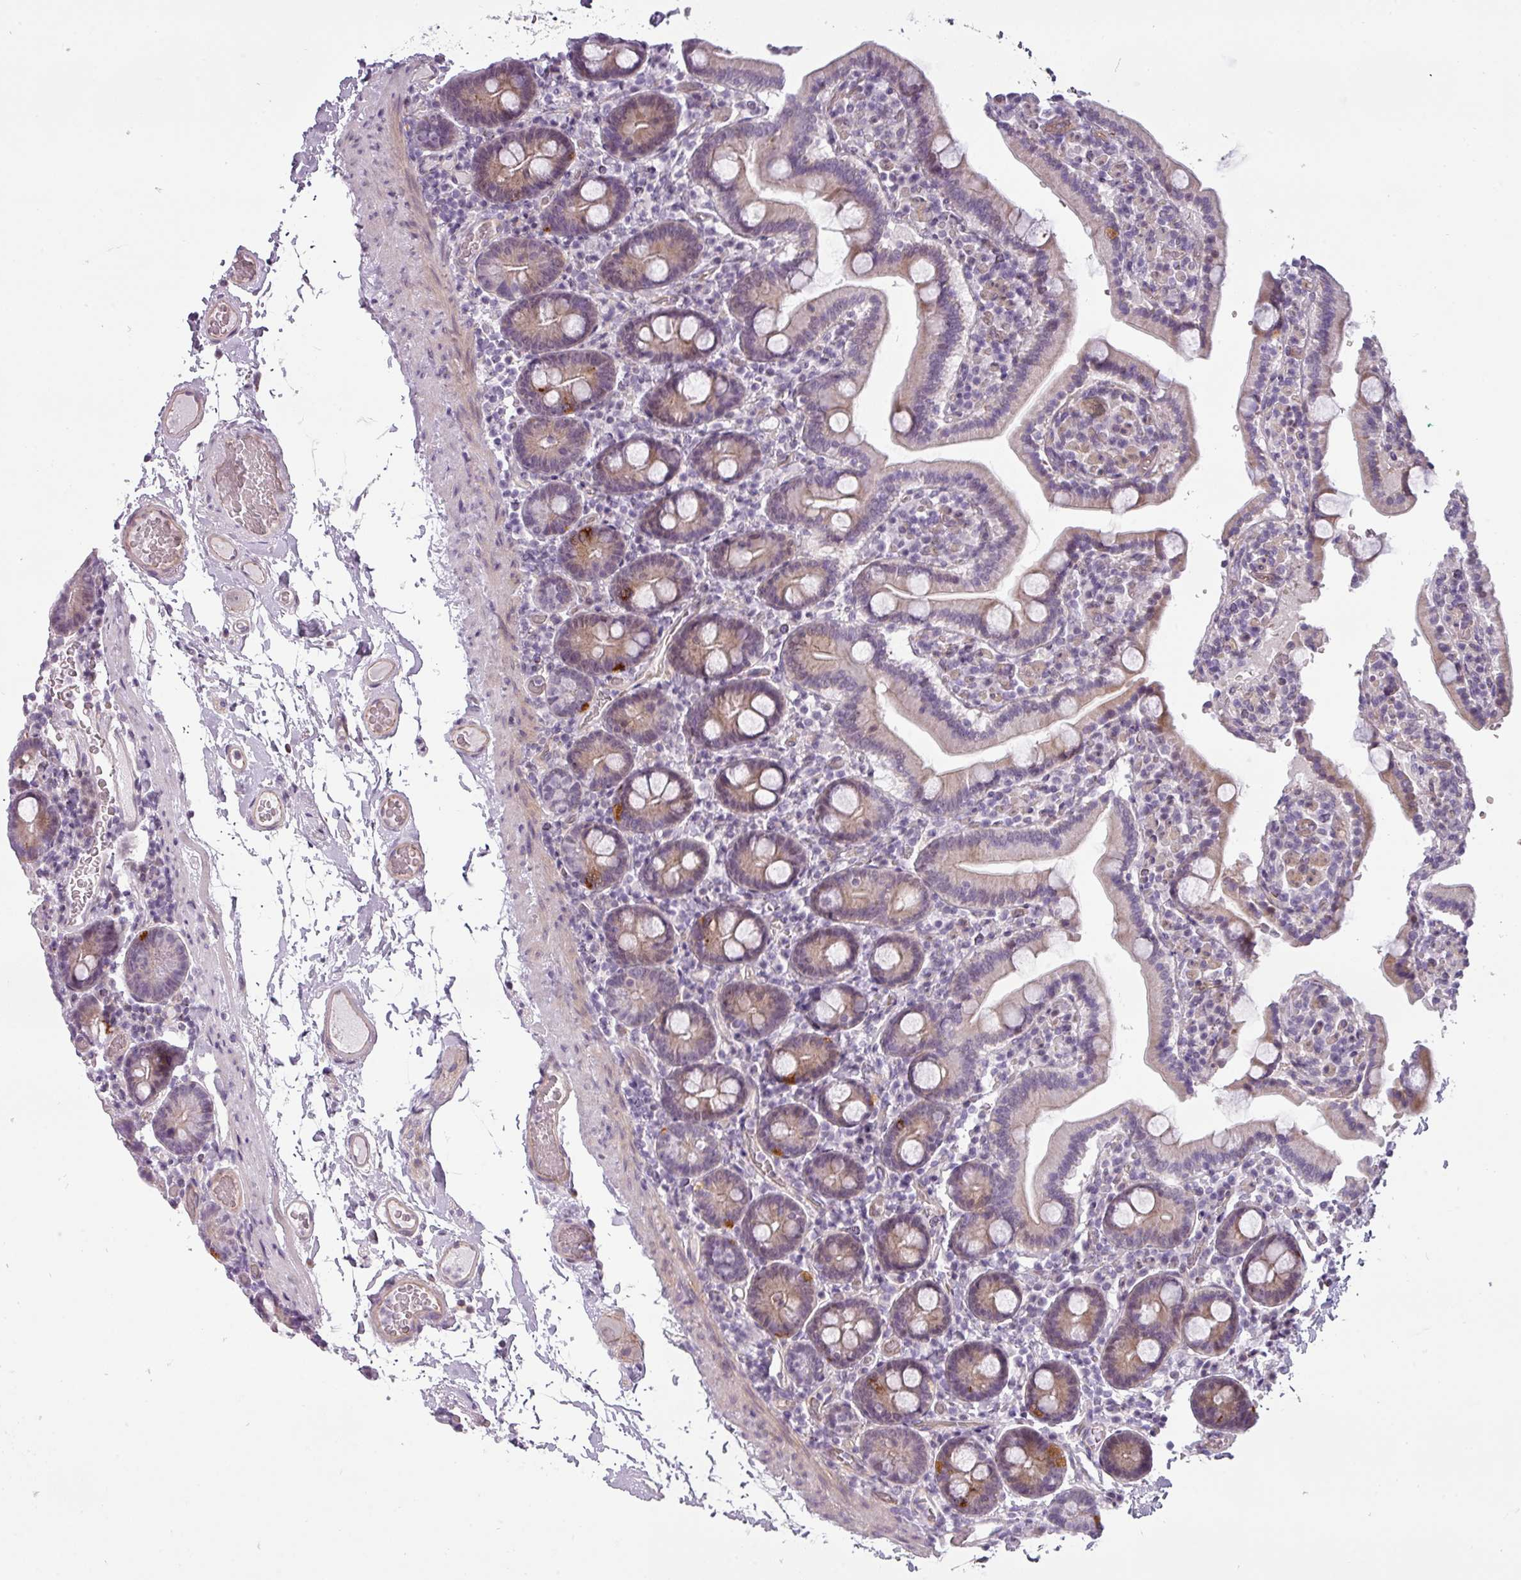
{"staining": {"intensity": "moderate", "quantity": "25%-75%", "location": "cytoplasmic/membranous"}, "tissue": "duodenum", "cell_type": "Glandular cells", "image_type": "normal", "snomed": [{"axis": "morphology", "description": "Normal tissue, NOS"}, {"axis": "topography", "description": "Duodenum"}], "caption": "Immunohistochemical staining of unremarkable duodenum shows medium levels of moderate cytoplasmic/membranous staining in about 25%-75% of glandular cells.", "gene": "CHRDL1", "patient": {"sex": "male", "age": 55}}